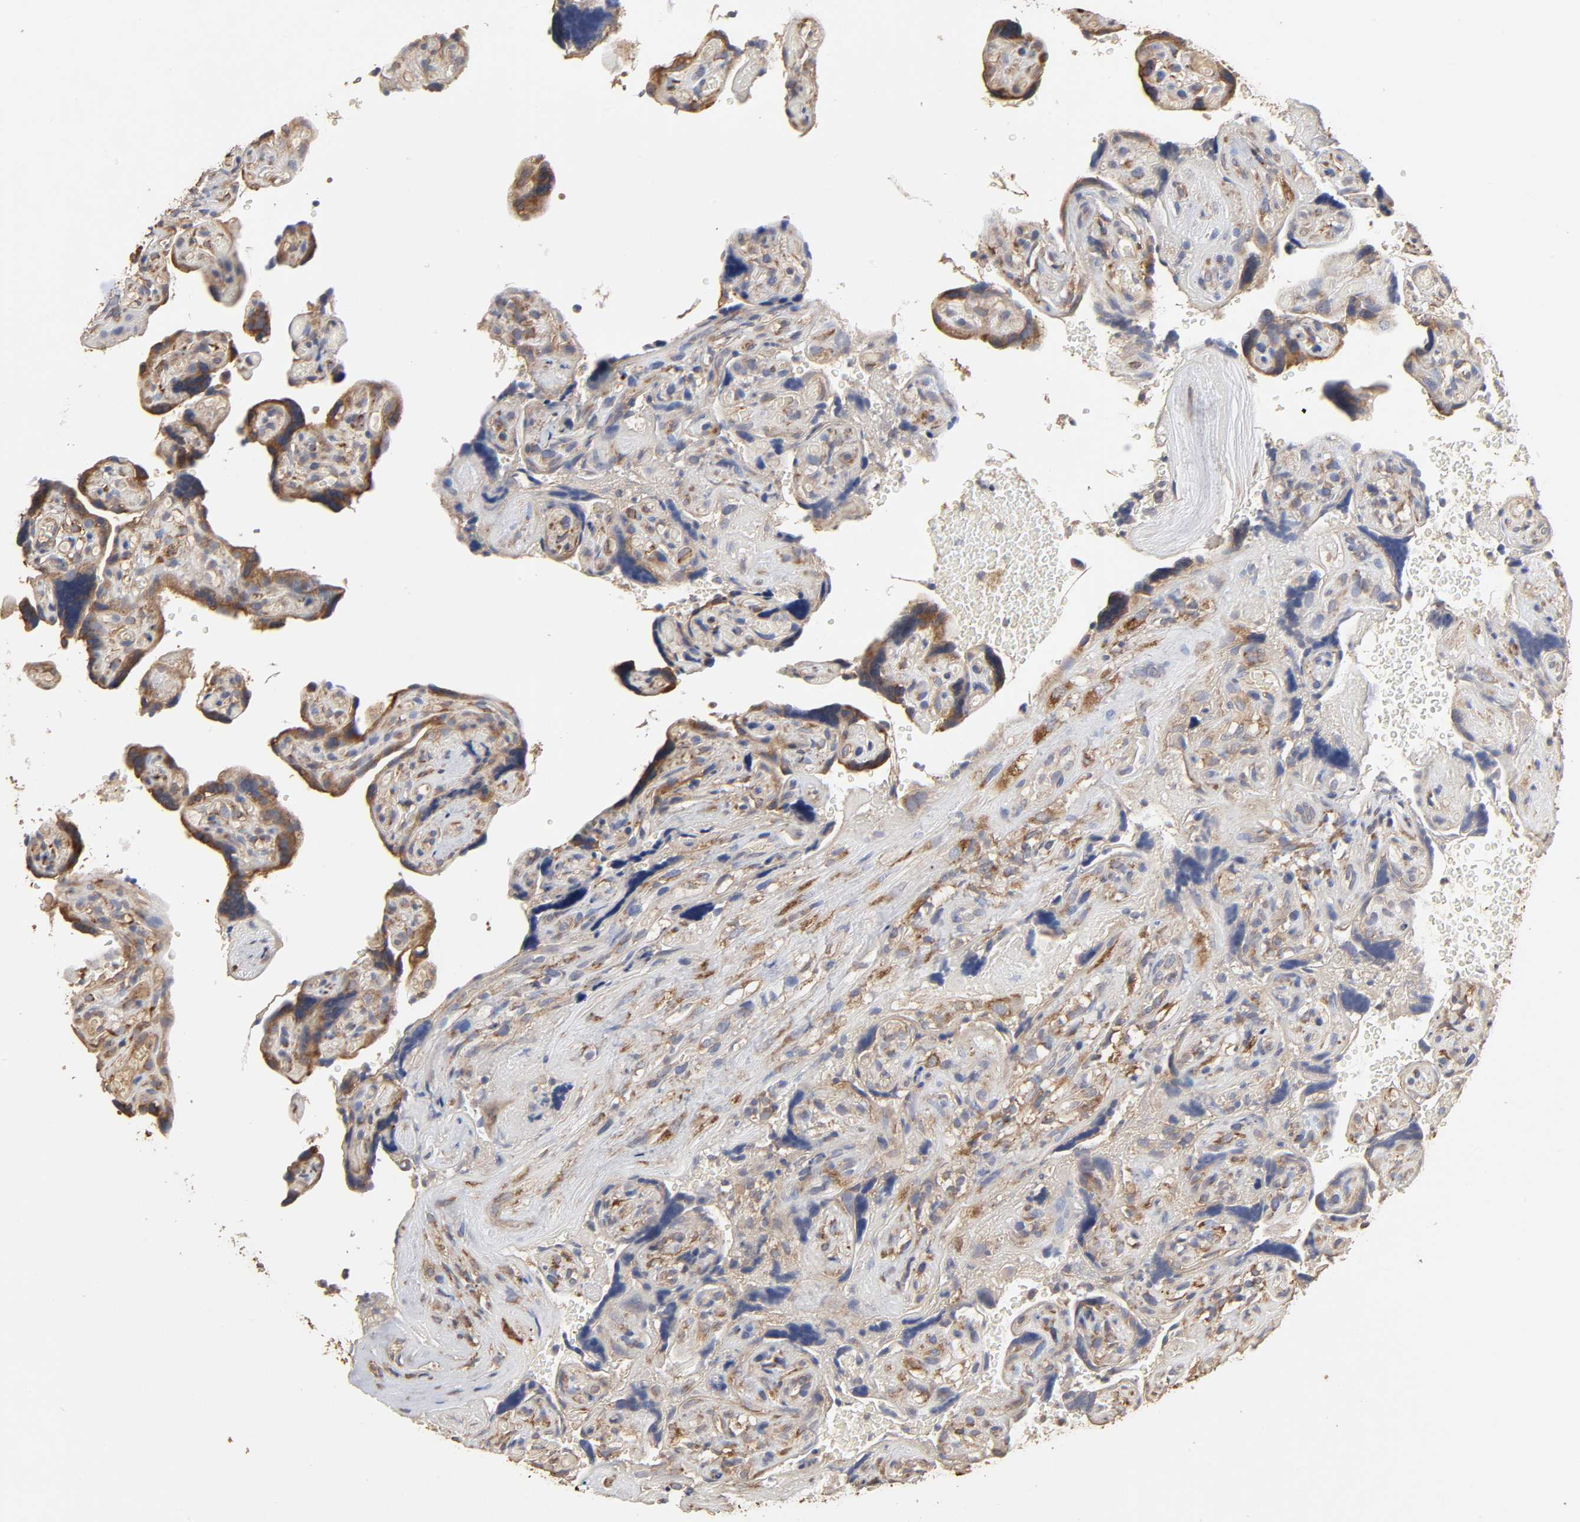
{"staining": {"intensity": "moderate", "quantity": ">75%", "location": "cytoplasmic/membranous"}, "tissue": "placenta", "cell_type": "Decidual cells", "image_type": "normal", "snomed": [{"axis": "morphology", "description": "Normal tissue, NOS"}, {"axis": "topography", "description": "Placenta"}], "caption": "Decidual cells exhibit moderate cytoplasmic/membranous staining in about >75% of cells in normal placenta. The protein of interest is stained brown, and the nuclei are stained in blue (DAB IHC with brightfield microscopy, high magnification).", "gene": "EIF4G2", "patient": {"sex": "female", "age": 30}}